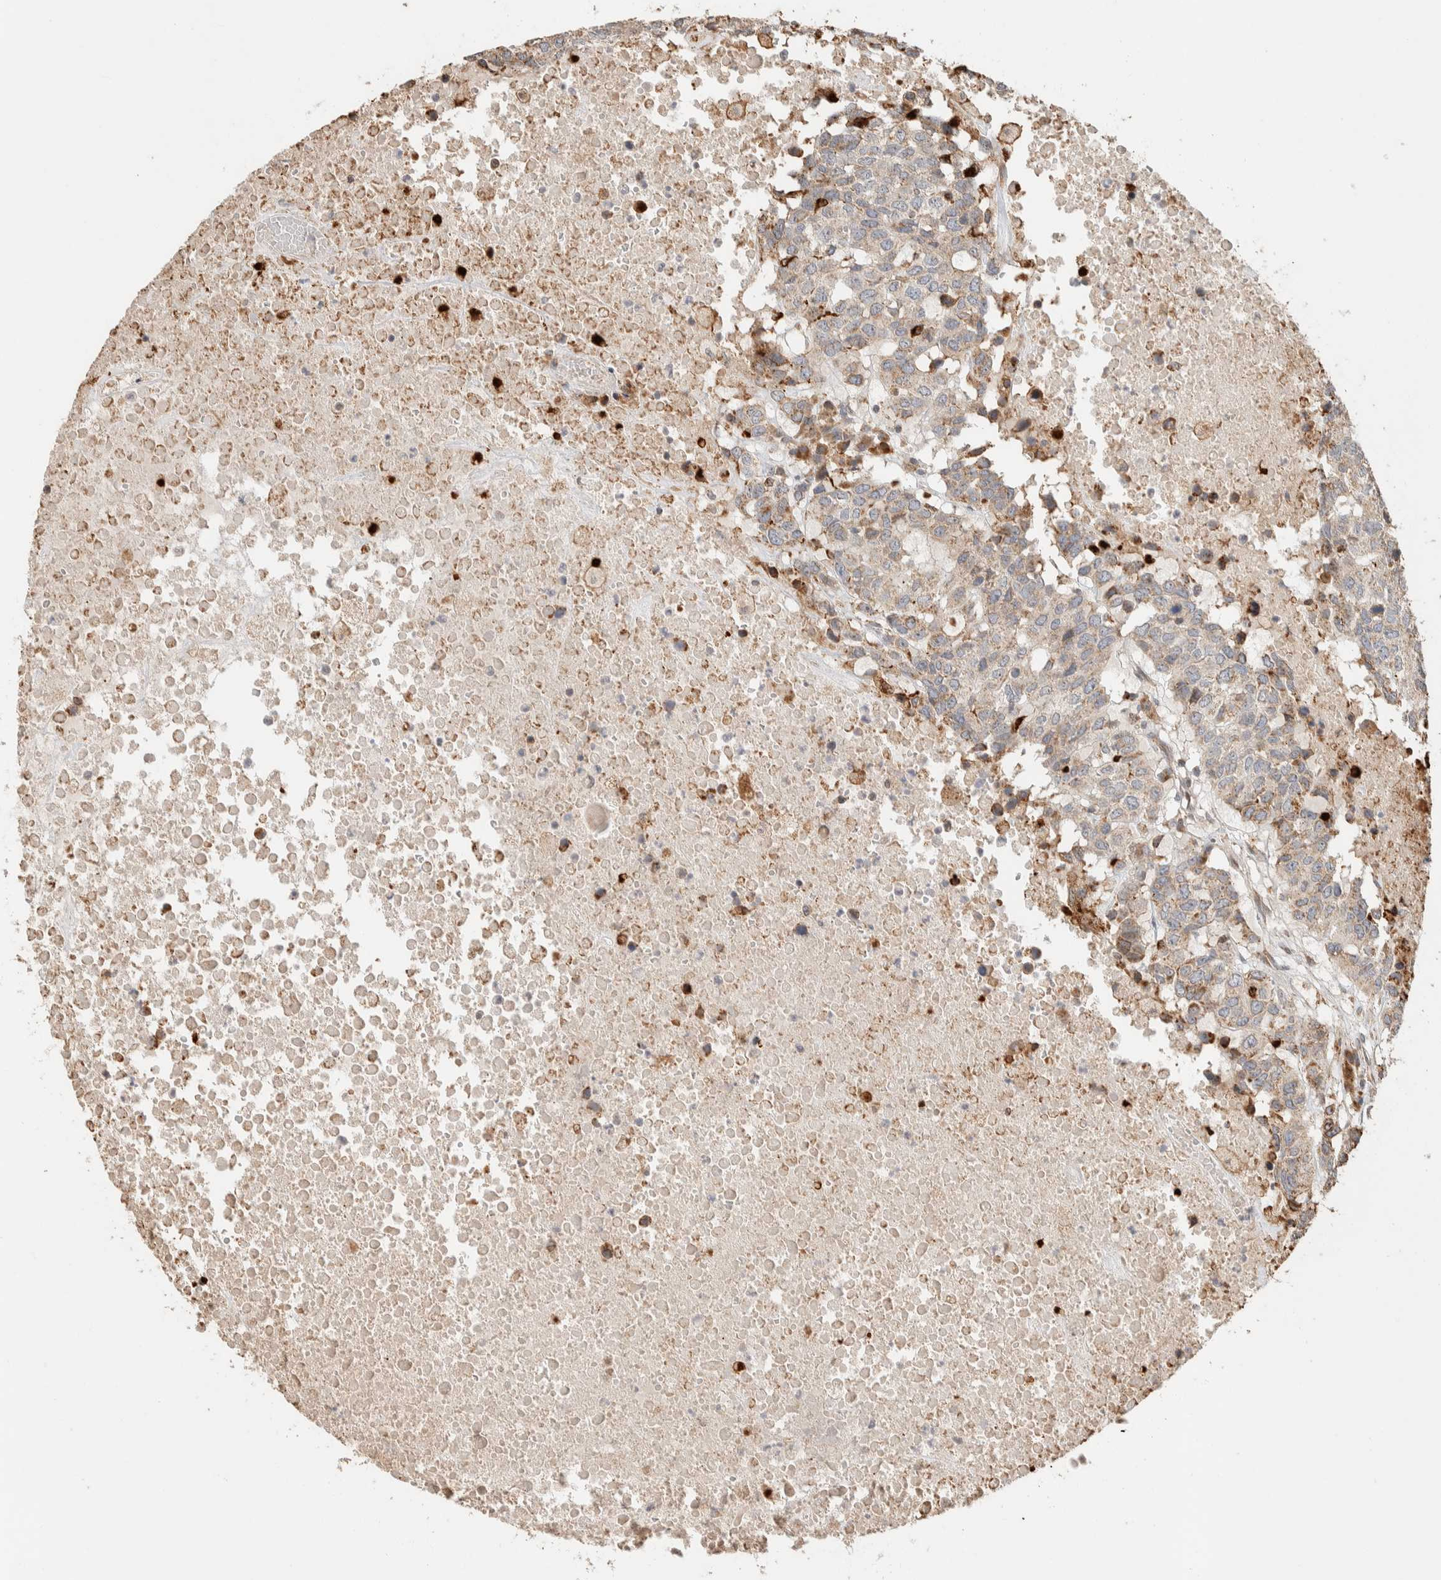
{"staining": {"intensity": "weak", "quantity": "<25%", "location": "cytoplasmic/membranous"}, "tissue": "head and neck cancer", "cell_type": "Tumor cells", "image_type": "cancer", "snomed": [{"axis": "morphology", "description": "Squamous cell carcinoma, NOS"}, {"axis": "topography", "description": "Head-Neck"}], "caption": "A photomicrograph of head and neck squamous cell carcinoma stained for a protein exhibits no brown staining in tumor cells. (DAB (3,3'-diaminobenzidine) IHC, high magnification).", "gene": "KIF9", "patient": {"sex": "male", "age": 66}}